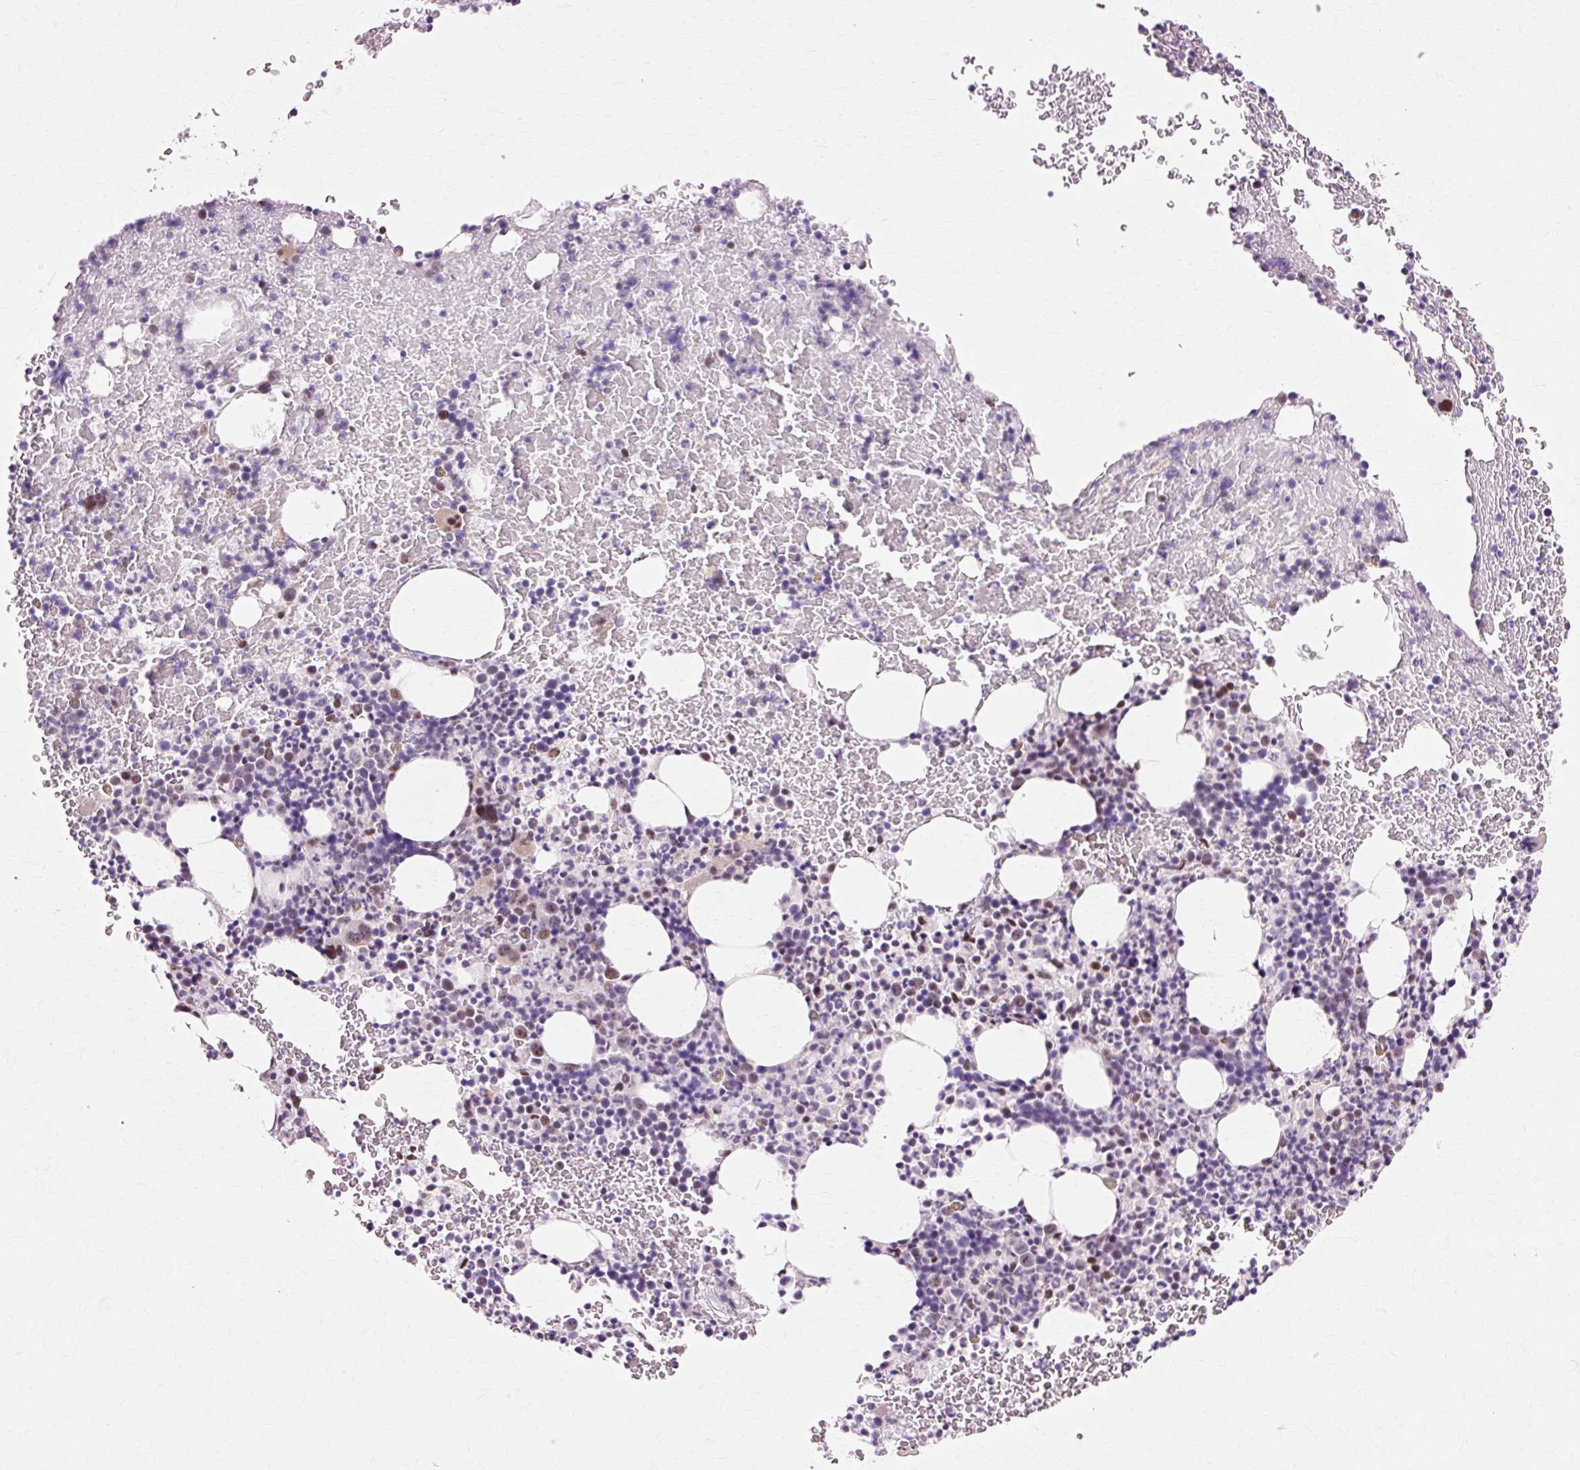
{"staining": {"intensity": "weak", "quantity": "<25%", "location": "nuclear"}, "tissue": "bone marrow", "cell_type": "Hematopoietic cells", "image_type": "normal", "snomed": [{"axis": "morphology", "description": "Normal tissue, NOS"}, {"axis": "topography", "description": "Bone marrow"}], "caption": "Immunohistochemical staining of benign human bone marrow displays no significant expression in hematopoietic cells. (DAB immunohistochemistry visualized using brightfield microscopy, high magnification).", "gene": "MACROD2", "patient": {"sex": "male", "age": 61}}